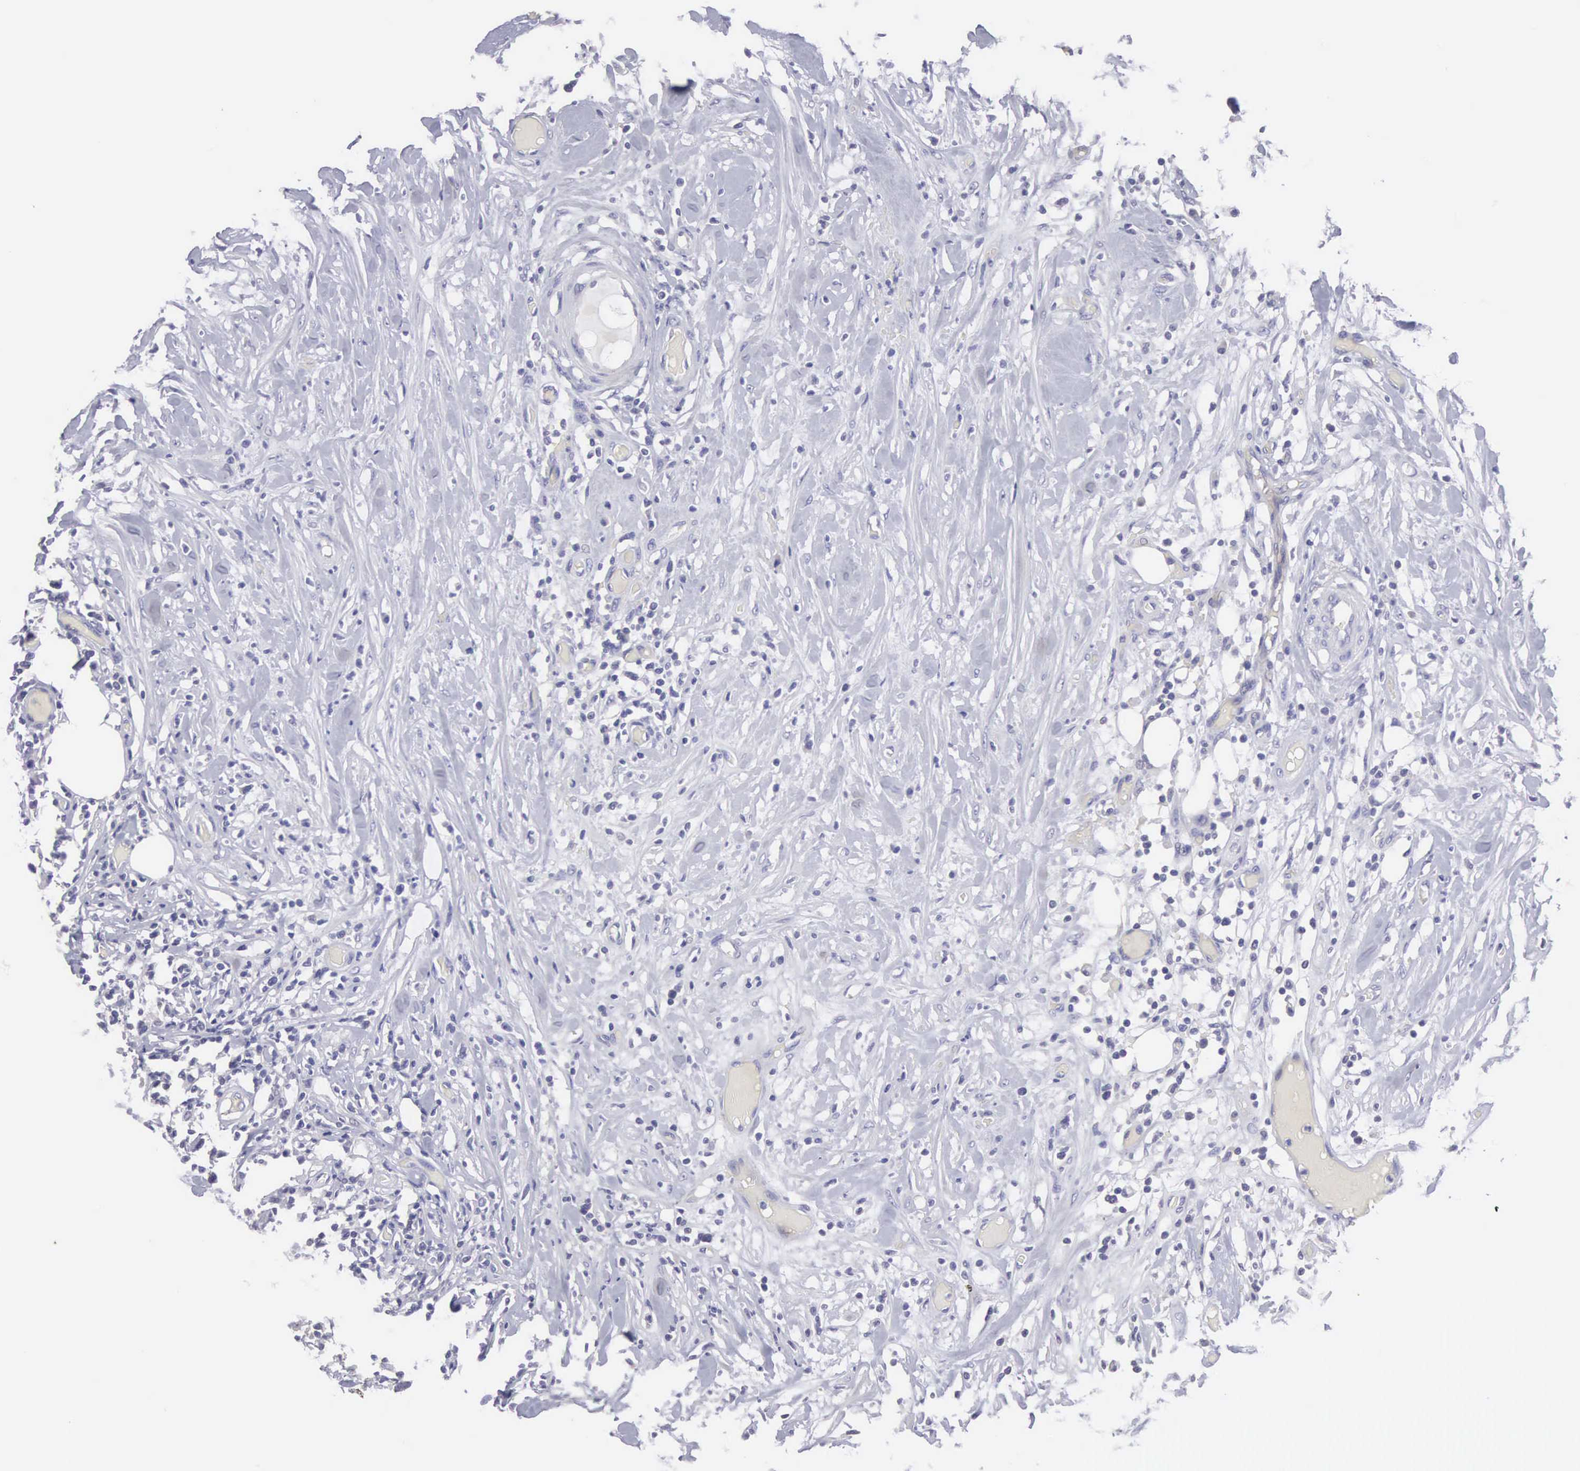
{"staining": {"intensity": "negative", "quantity": "none", "location": "none"}, "tissue": "lymphoma", "cell_type": "Tumor cells", "image_type": "cancer", "snomed": [{"axis": "morphology", "description": "Malignant lymphoma, non-Hodgkin's type, High grade"}, {"axis": "topography", "description": "Colon"}], "caption": "Lymphoma stained for a protein using IHC reveals no positivity tumor cells.", "gene": "SLITRK4", "patient": {"sex": "male", "age": 82}}